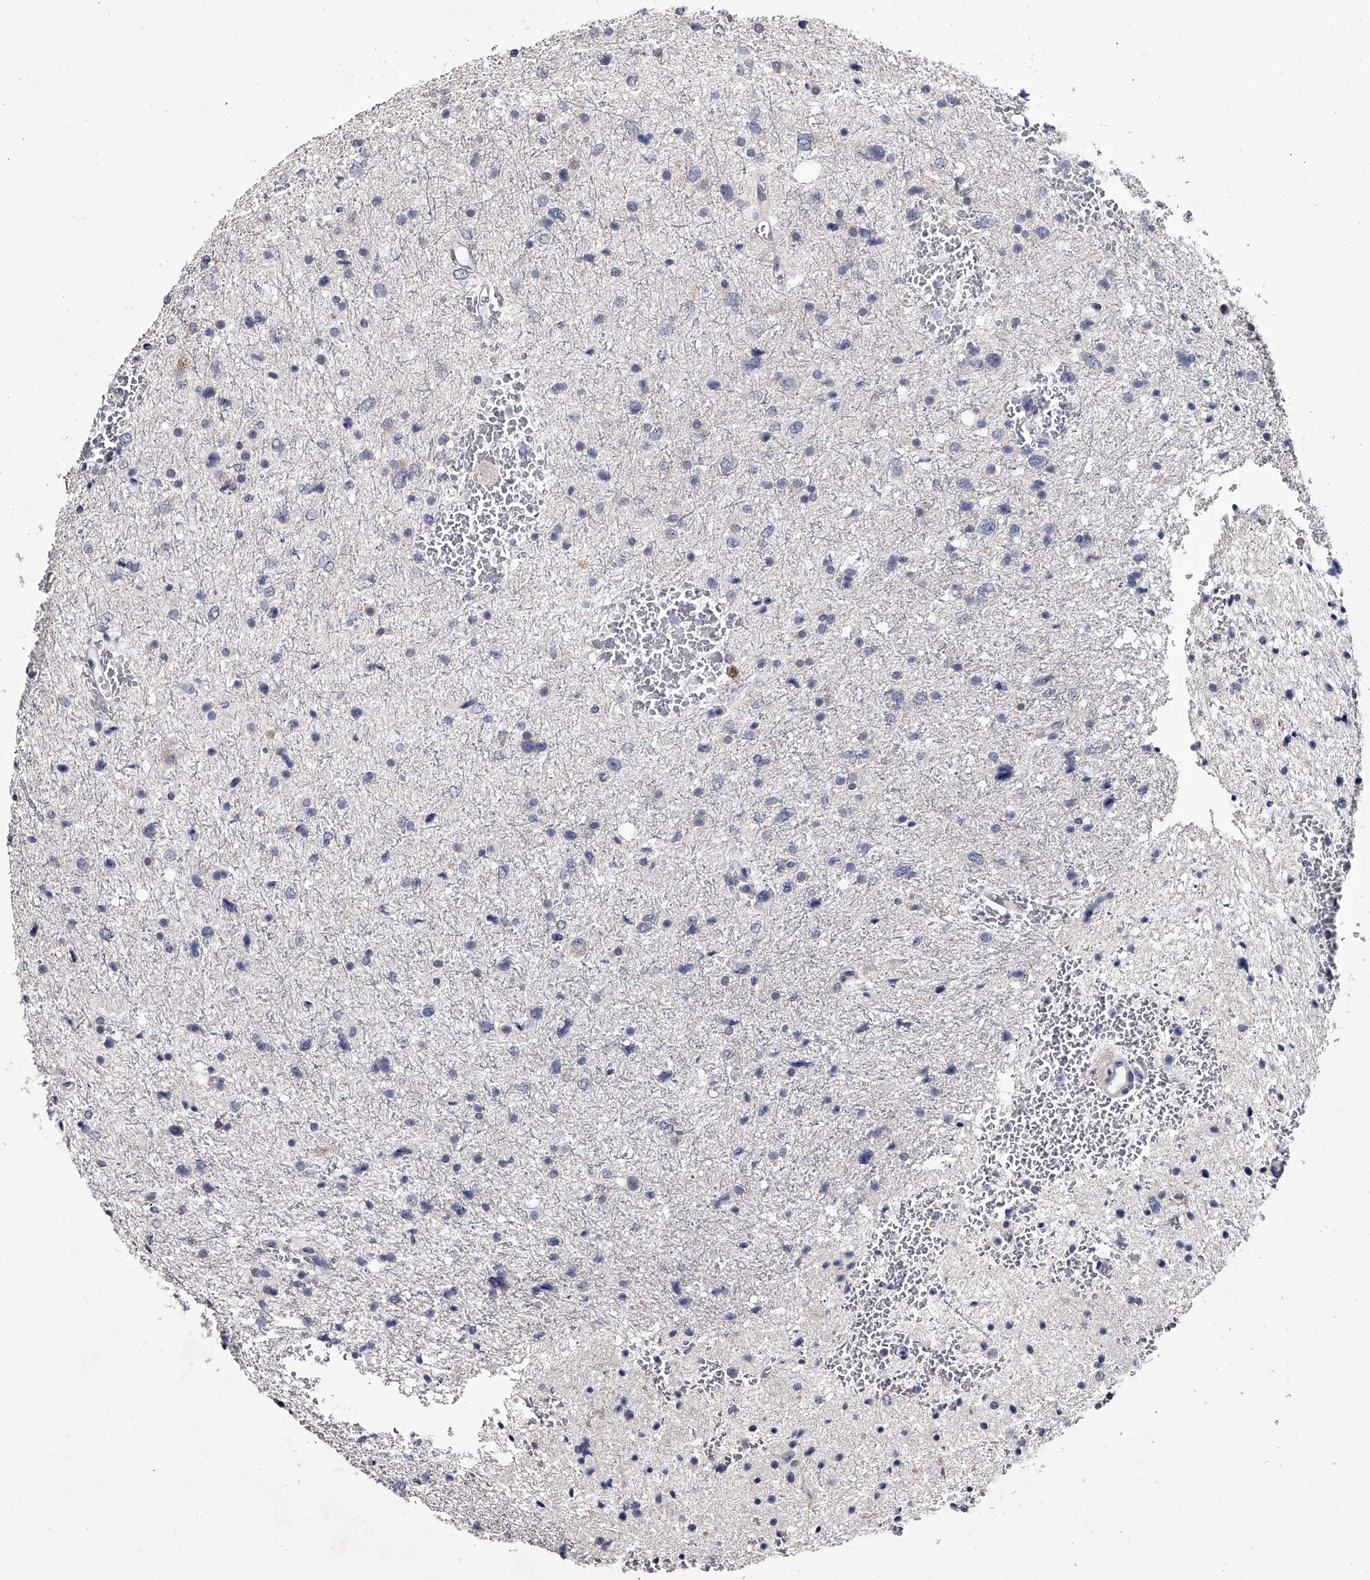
{"staining": {"intensity": "negative", "quantity": "none", "location": "none"}, "tissue": "glioma", "cell_type": "Tumor cells", "image_type": "cancer", "snomed": [{"axis": "morphology", "description": "Glioma, malignant, Low grade"}, {"axis": "topography", "description": "Brain"}], "caption": "IHC micrograph of neoplastic tissue: glioma stained with DAB shows no significant protein positivity in tumor cells. (DAB immunohistochemistry (IHC), high magnification).", "gene": "GAPVD1", "patient": {"sex": "female", "age": 37}}